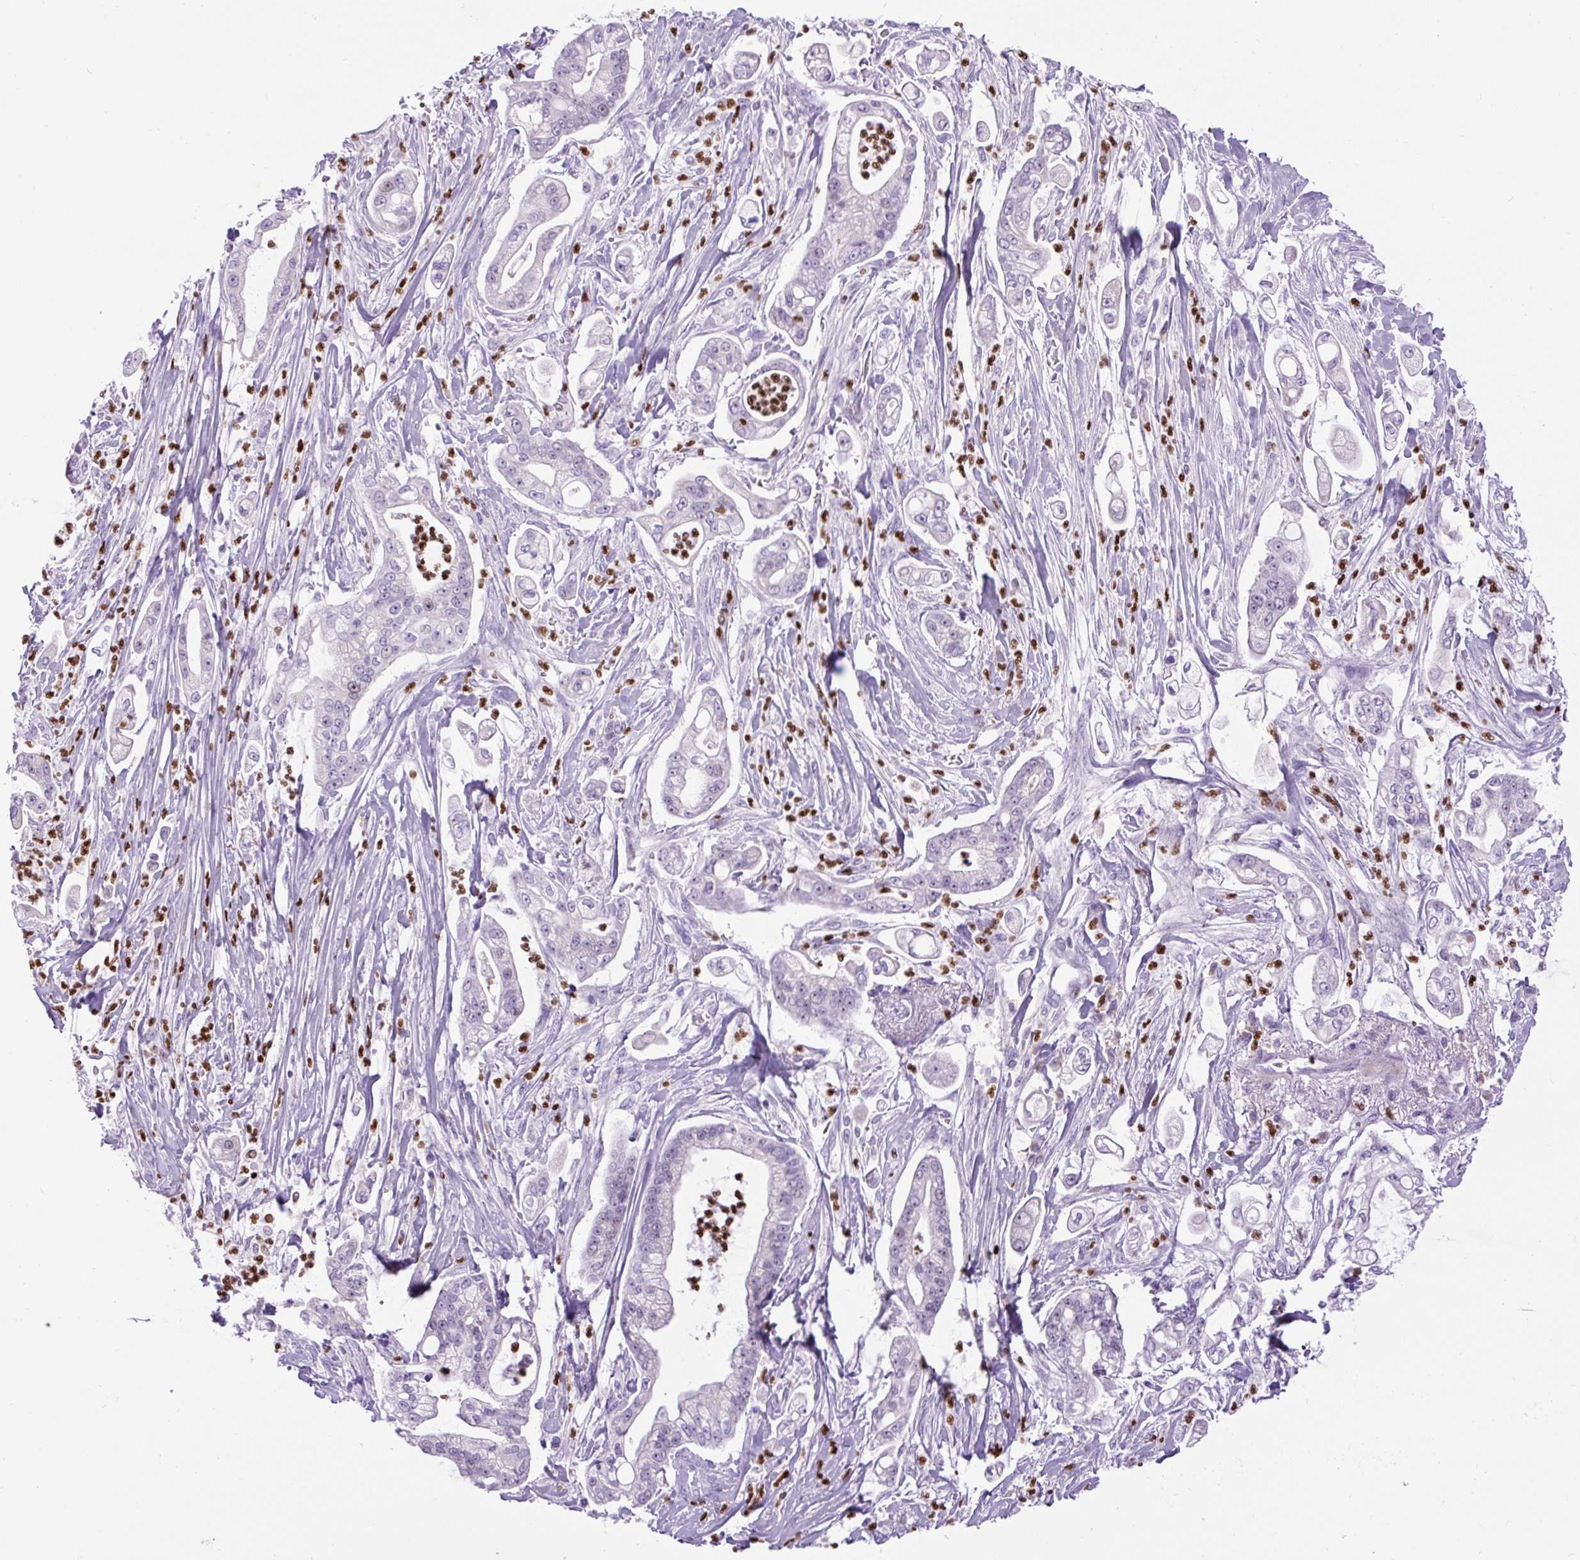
{"staining": {"intensity": "negative", "quantity": "none", "location": "none"}, "tissue": "pancreatic cancer", "cell_type": "Tumor cells", "image_type": "cancer", "snomed": [{"axis": "morphology", "description": "Adenocarcinoma, NOS"}, {"axis": "topography", "description": "Pancreas"}], "caption": "High magnification brightfield microscopy of pancreatic adenocarcinoma stained with DAB (brown) and counterstained with hematoxylin (blue): tumor cells show no significant positivity.", "gene": "SPC24", "patient": {"sex": "female", "age": 69}}